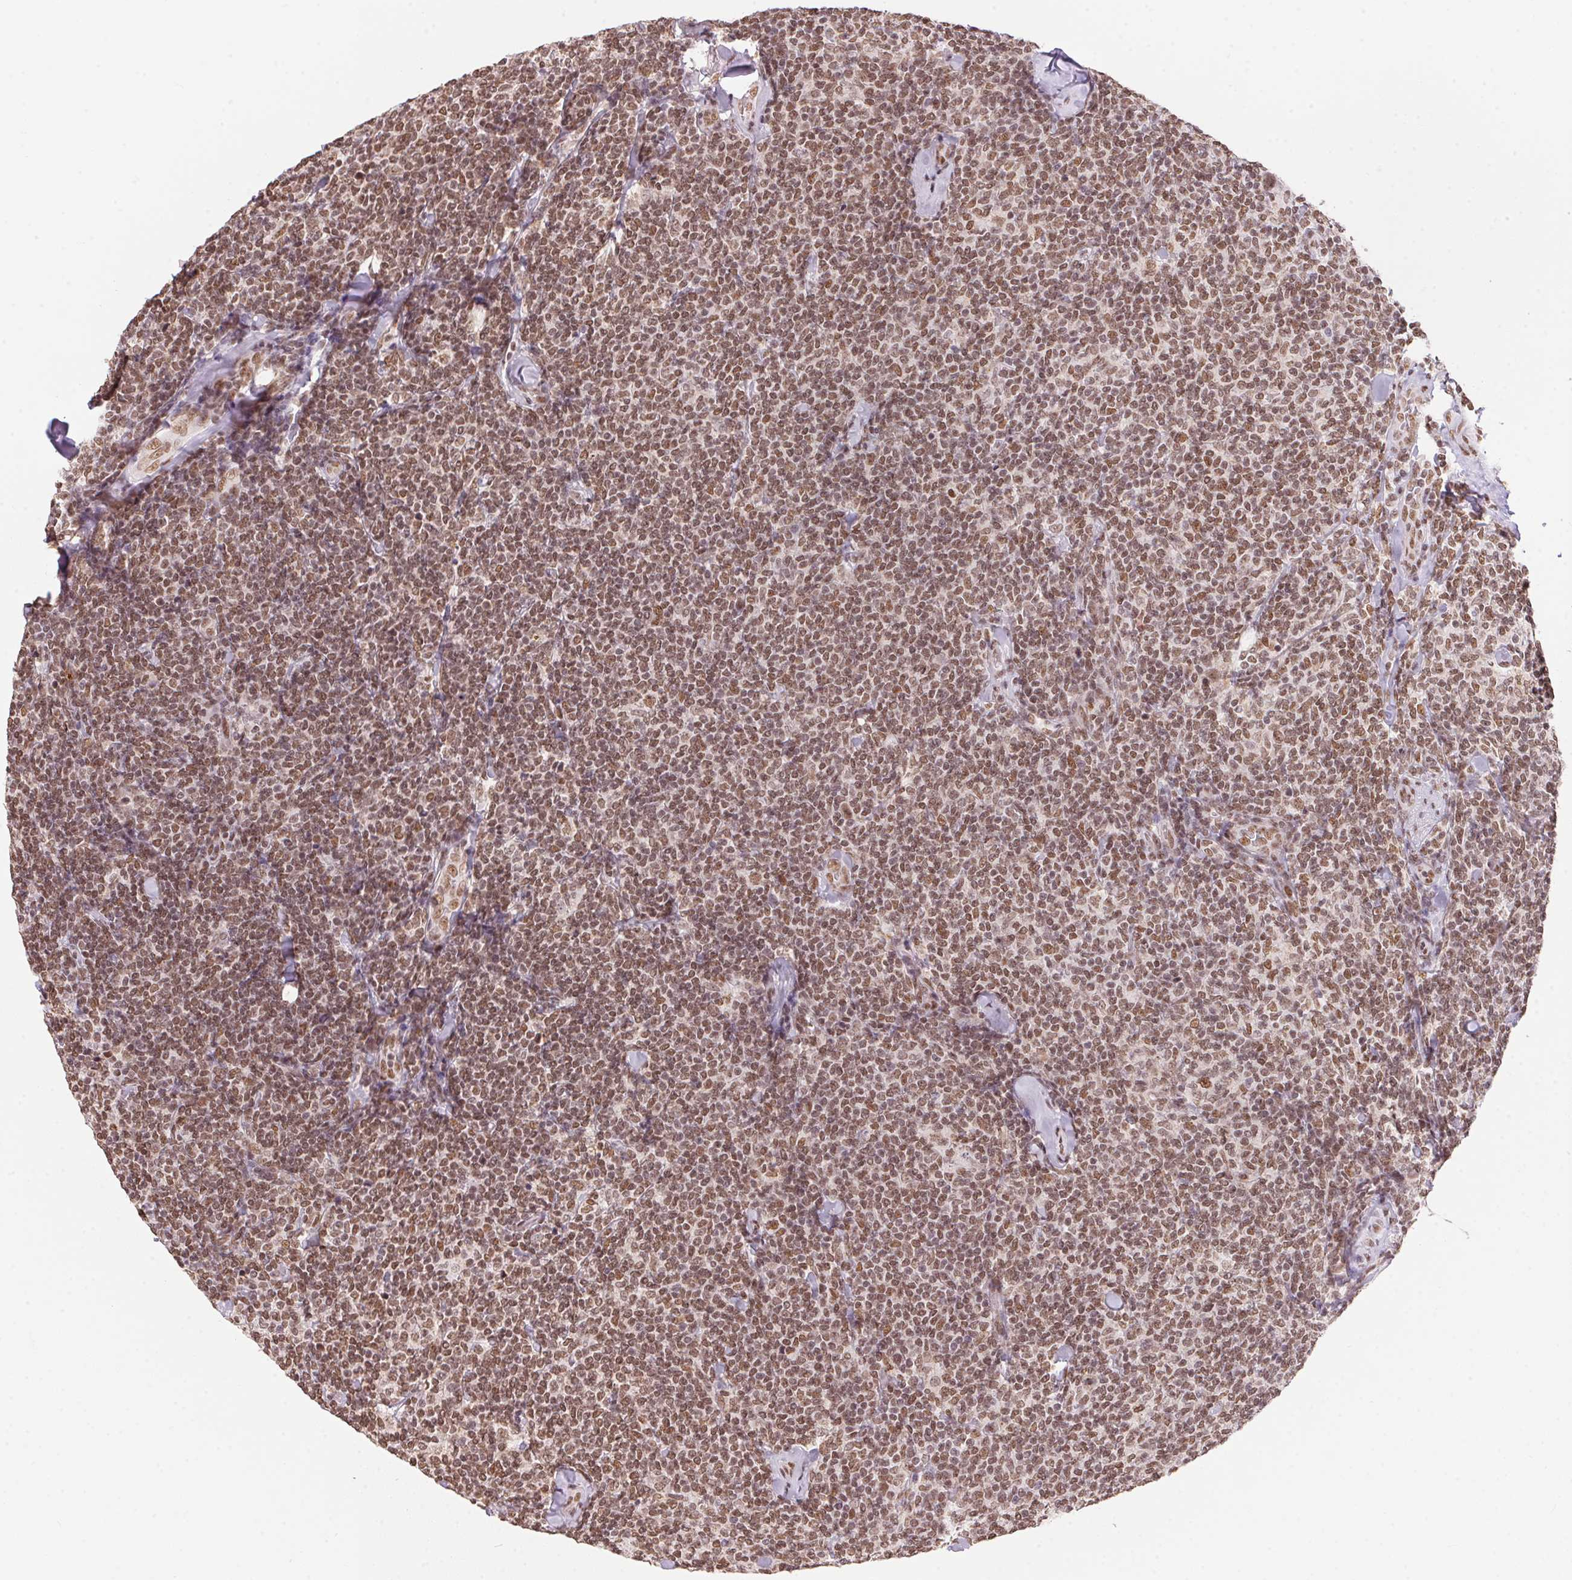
{"staining": {"intensity": "moderate", "quantity": ">75%", "location": "nuclear"}, "tissue": "lymphoma", "cell_type": "Tumor cells", "image_type": "cancer", "snomed": [{"axis": "morphology", "description": "Malignant lymphoma, non-Hodgkin's type, Low grade"}, {"axis": "topography", "description": "Lymph node"}], "caption": "DAB (3,3'-diaminobenzidine) immunohistochemical staining of malignant lymphoma, non-Hodgkin's type (low-grade) reveals moderate nuclear protein positivity in about >75% of tumor cells.", "gene": "NFE2L1", "patient": {"sex": "female", "age": 56}}